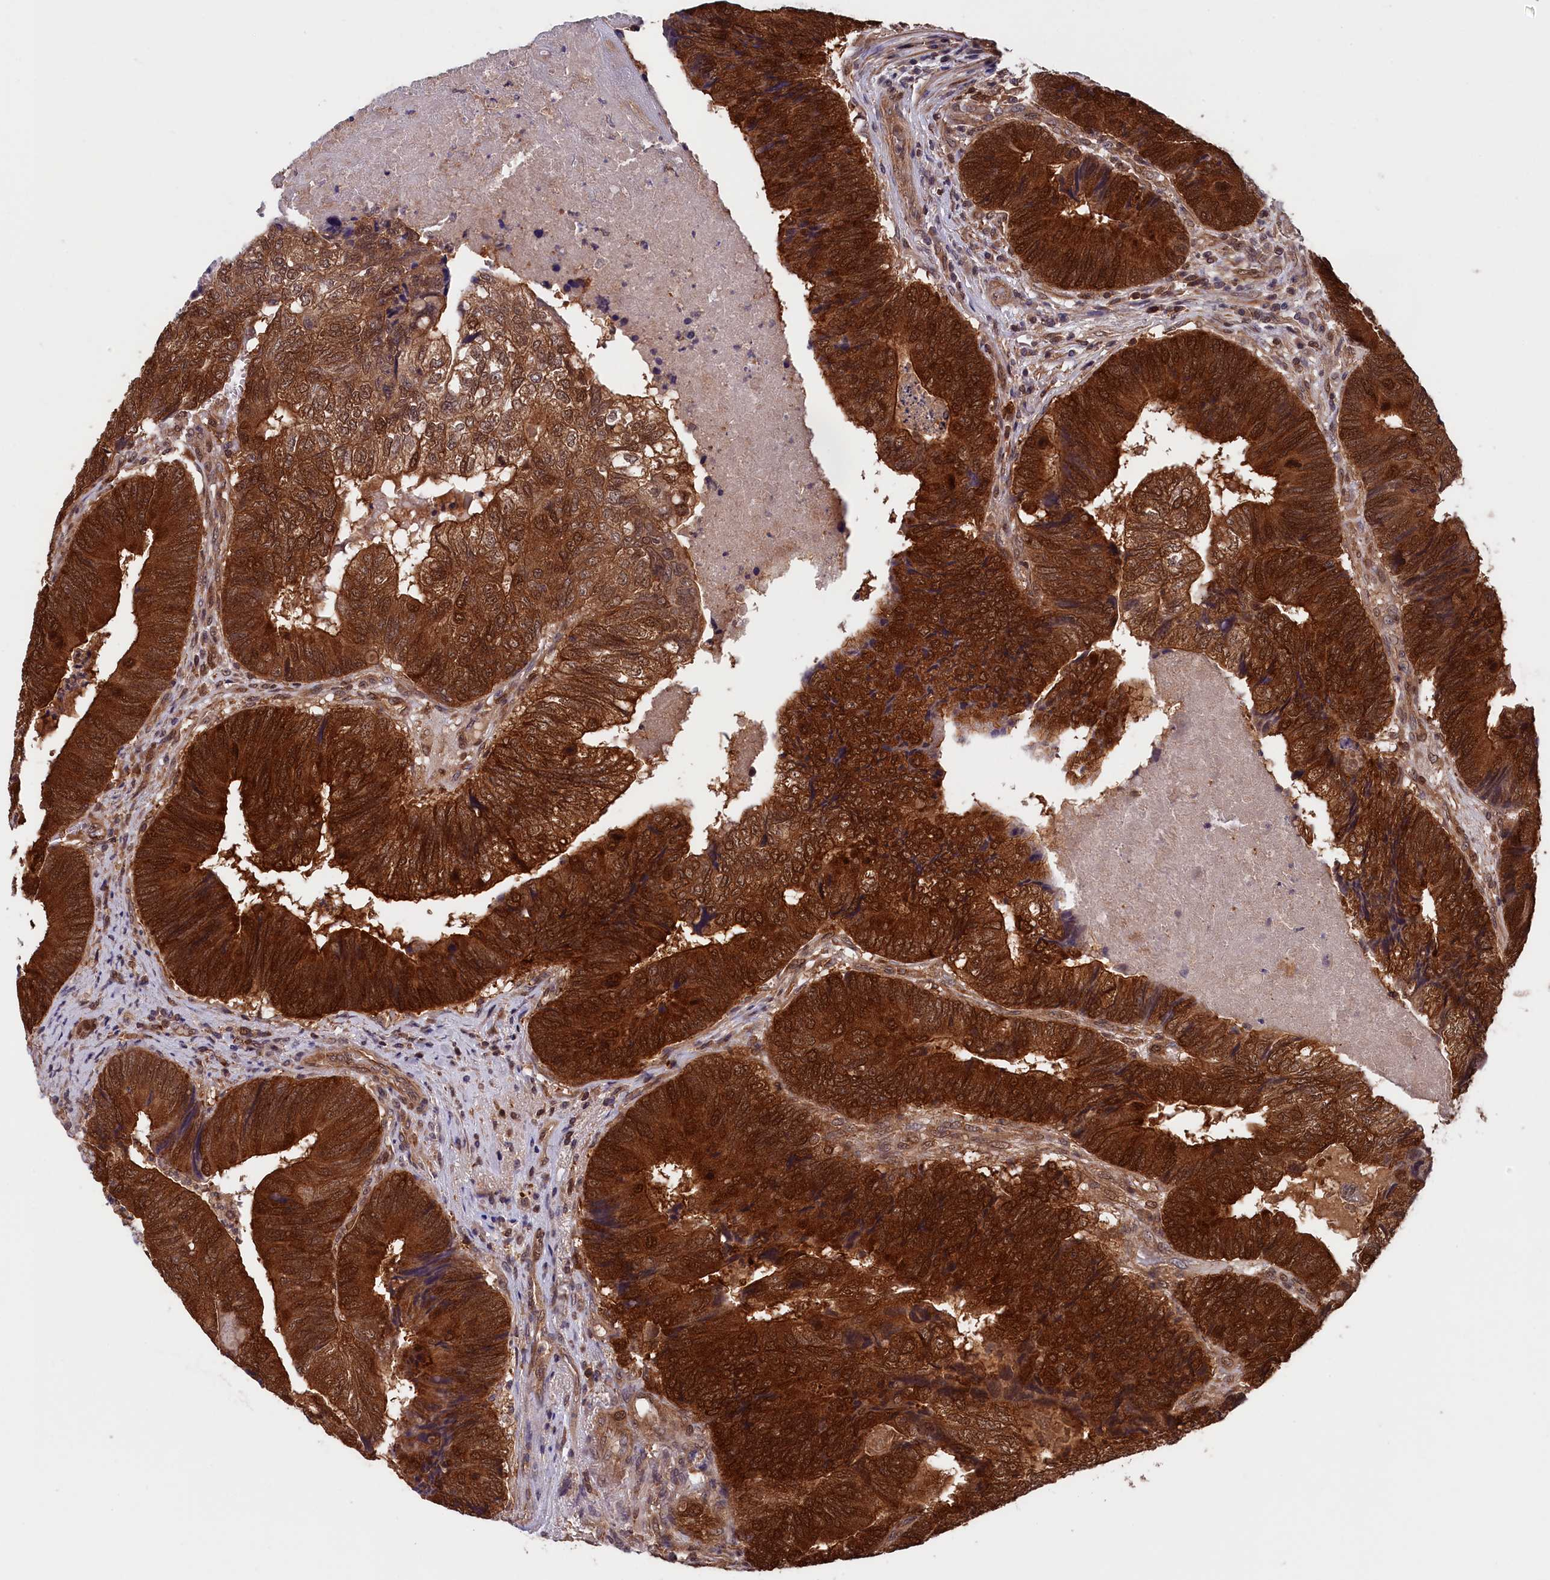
{"staining": {"intensity": "strong", "quantity": ">75%", "location": "cytoplasmic/membranous,nuclear"}, "tissue": "colorectal cancer", "cell_type": "Tumor cells", "image_type": "cancer", "snomed": [{"axis": "morphology", "description": "Adenocarcinoma, NOS"}, {"axis": "topography", "description": "Colon"}], "caption": "Strong cytoplasmic/membranous and nuclear protein expression is identified in approximately >75% of tumor cells in adenocarcinoma (colorectal).", "gene": "JPT2", "patient": {"sex": "female", "age": 67}}